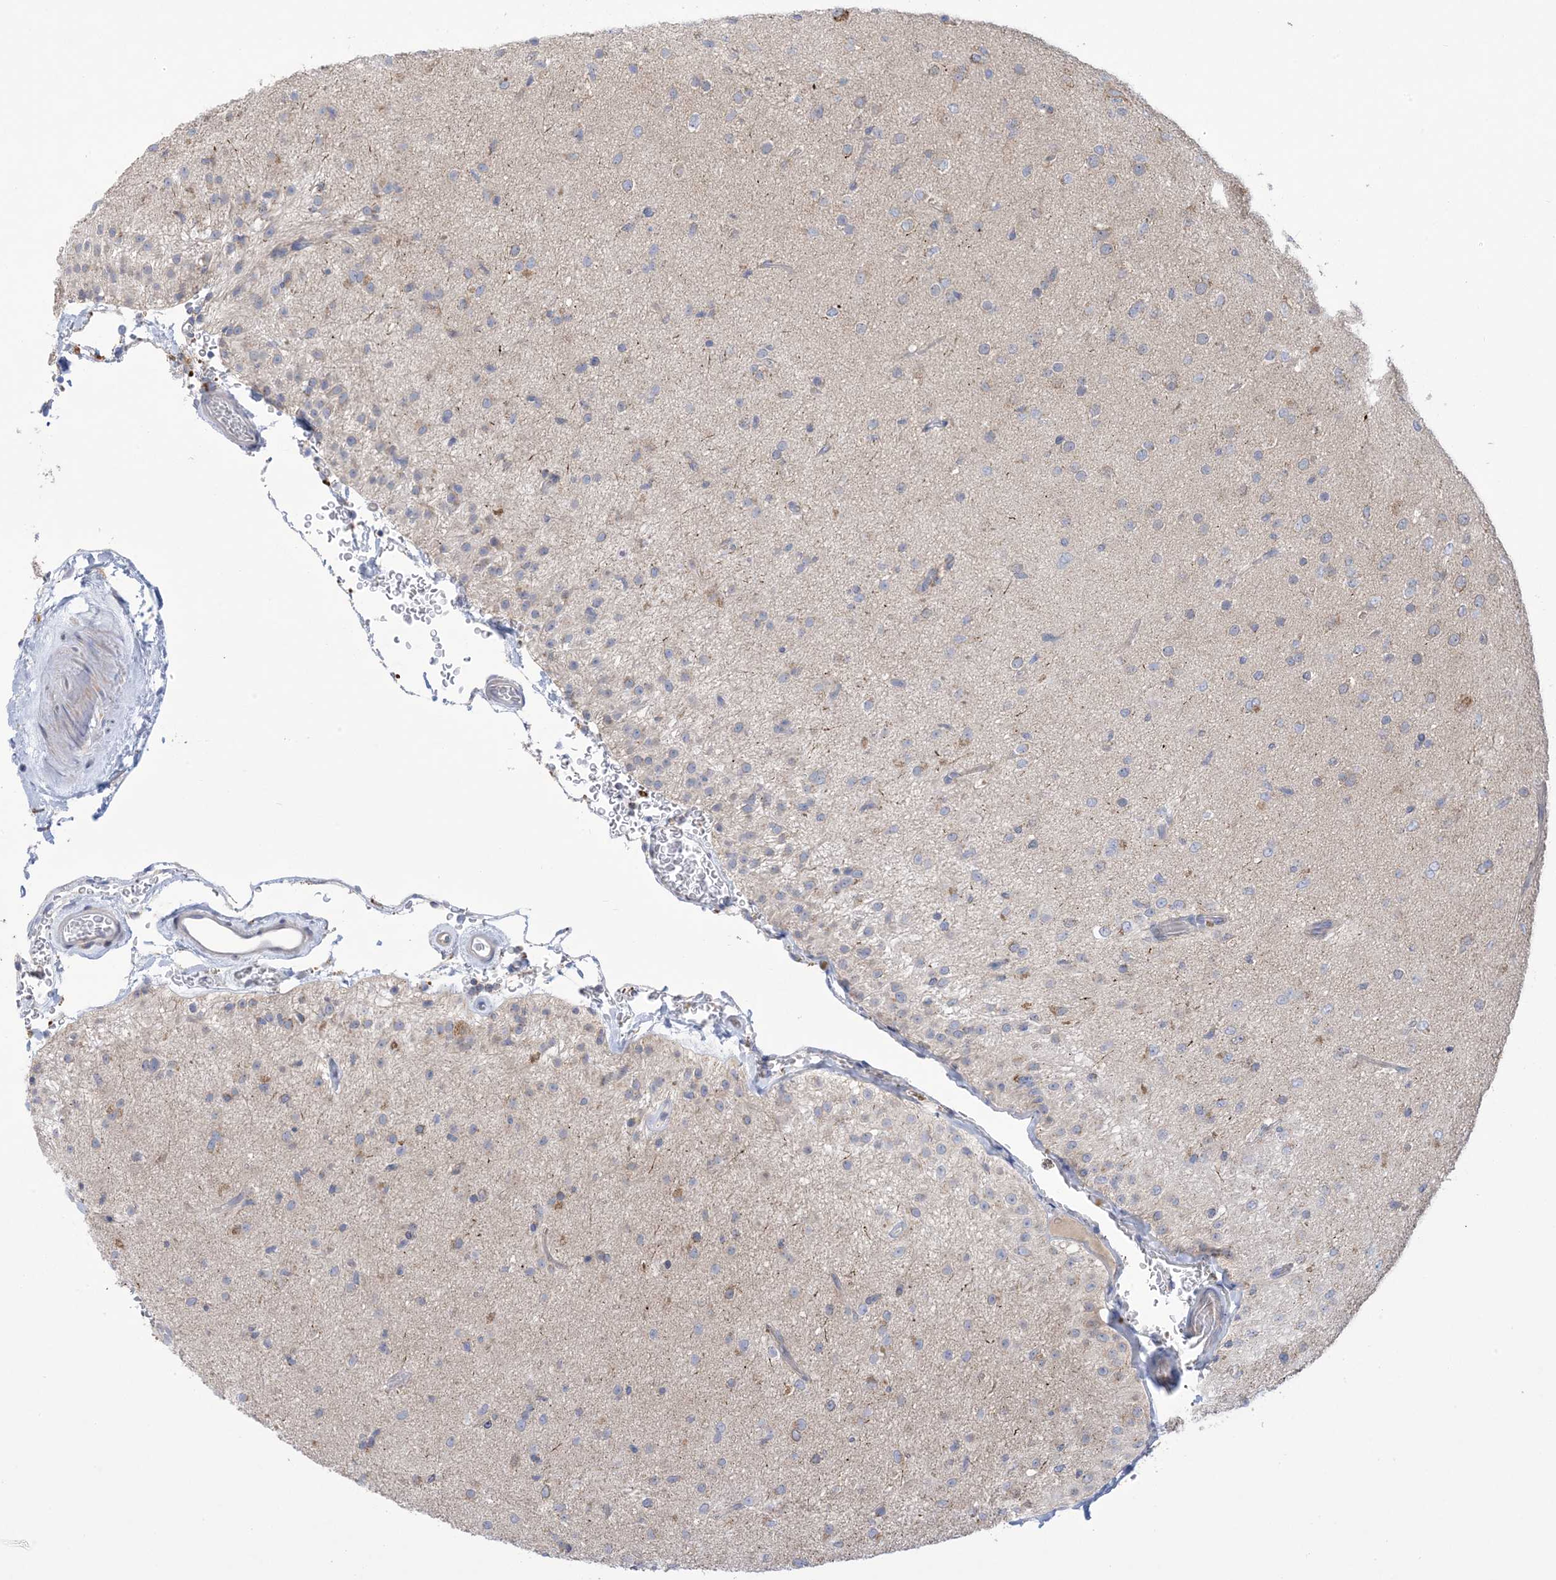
{"staining": {"intensity": "weak", "quantity": "25%-75%", "location": "cytoplasmic/membranous"}, "tissue": "glioma", "cell_type": "Tumor cells", "image_type": "cancer", "snomed": [{"axis": "morphology", "description": "Glioma, malignant, Low grade"}, {"axis": "topography", "description": "Brain"}], "caption": "Immunohistochemistry (IHC) staining of low-grade glioma (malignant), which reveals low levels of weak cytoplasmic/membranous staining in about 25%-75% of tumor cells indicating weak cytoplasmic/membranous protein staining. The staining was performed using DAB (brown) for protein detection and nuclei were counterstained in hematoxylin (blue).", "gene": "CLEC16A", "patient": {"sex": "male", "age": 65}}